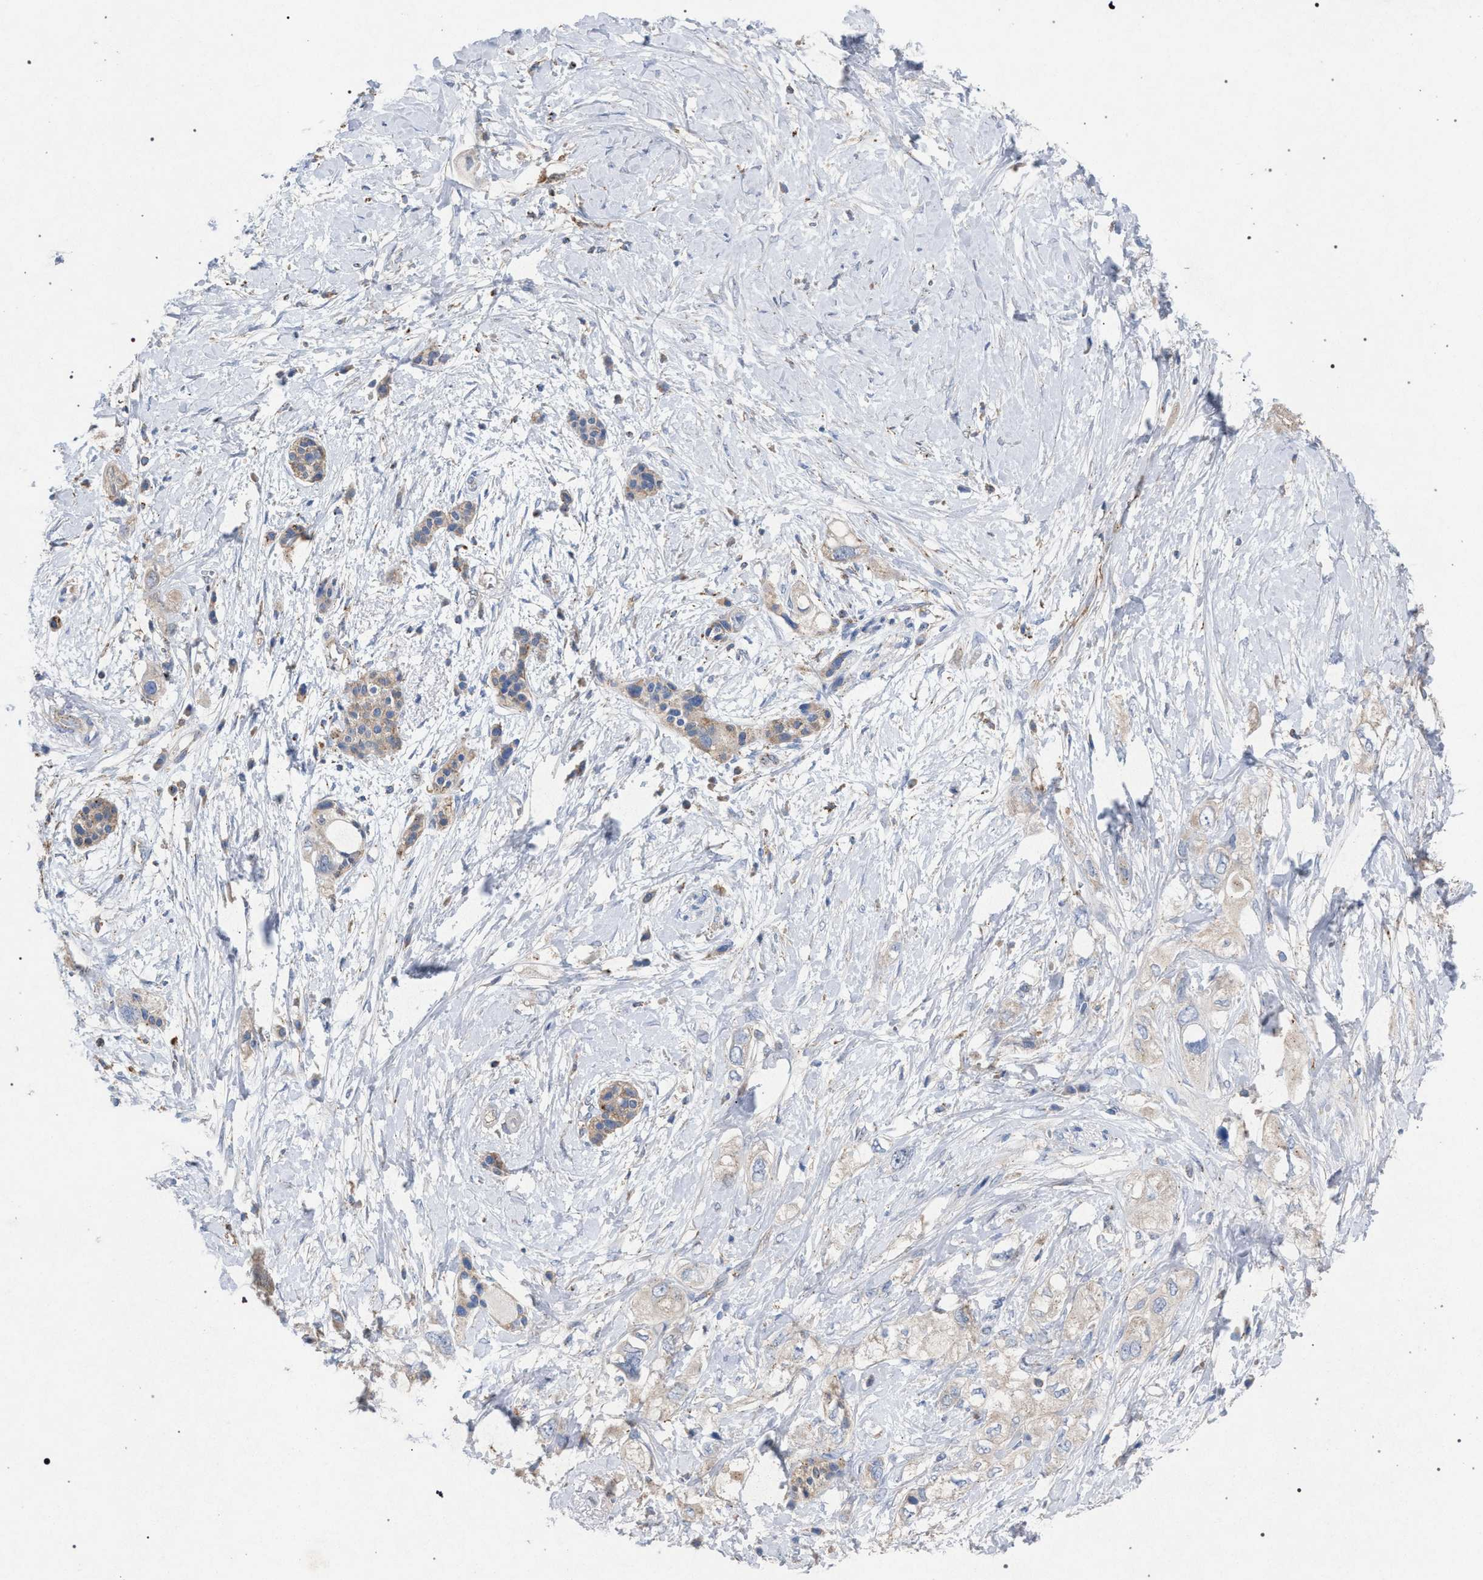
{"staining": {"intensity": "negative", "quantity": "none", "location": "none"}, "tissue": "pancreatic cancer", "cell_type": "Tumor cells", "image_type": "cancer", "snomed": [{"axis": "morphology", "description": "Adenocarcinoma, NOS"}, {"axis": "topography", "description": "Pancreas"}], "caption": "Immunohistochemistry (IHC) micrograph of human adenocarcinoma (pancreatic) stained for a protein (brown), which exhibits no staining in tumor cells. (Stains: DAB (3,3'-diaminobenzidine) immunohistochemistry with hematoxylin counter stain, Microscopy: brightfield microscopy at high magnification).", "gene": "VPS13A", "patient": {"sex": "female", "age": 56}}